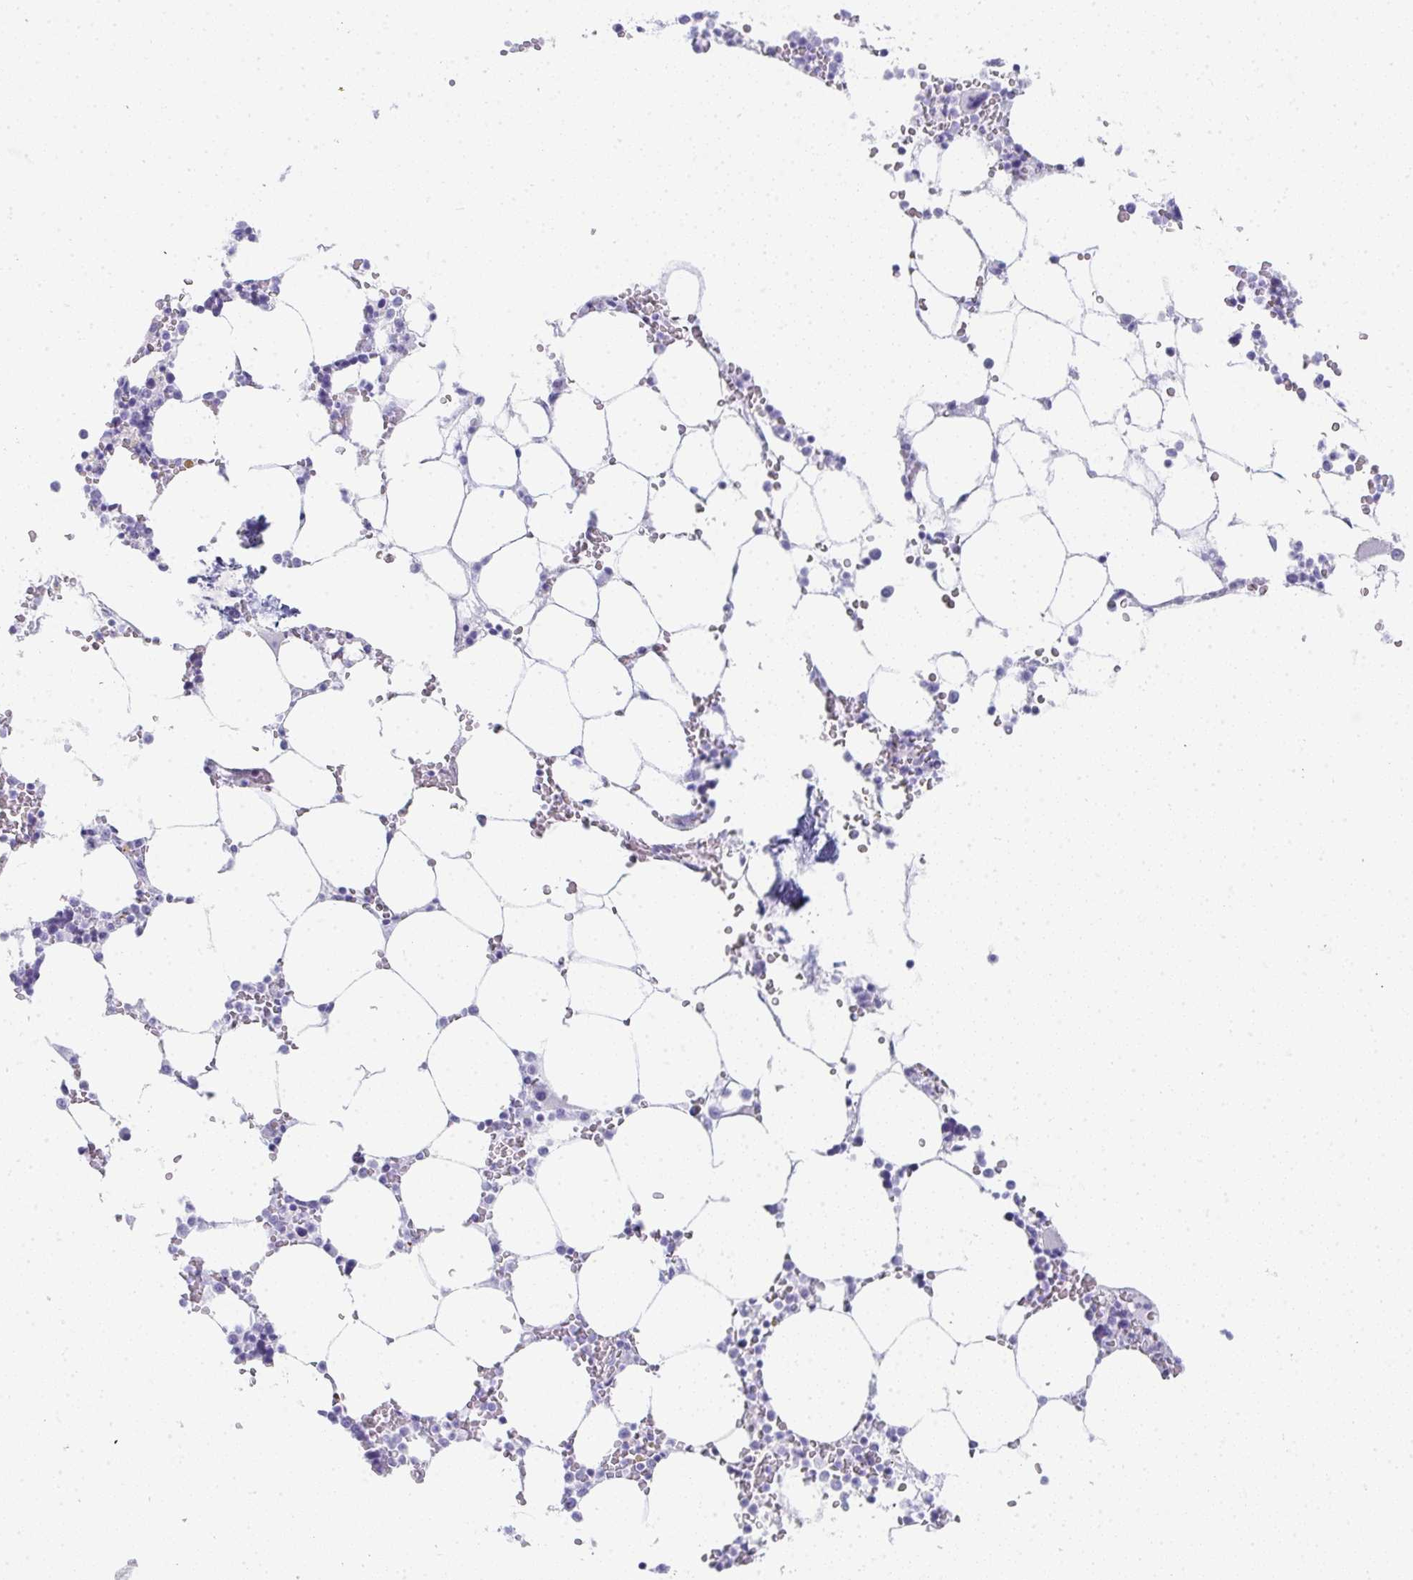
{"staining": {"intensity": "negative", "quantity": "none", "location": "none"}, "tissue": "bone marrow", "cell_type": "Hematopoietic cells", "image_type": "normal", "snomed": [{"axis": "morphology", "description": "Normal tissue, NOS"}, {"axis": "topography", "description": "Bone marrow"}], "caption": "IHC image of unremarkable bone marrow stained for a protein (brown), which exhibits no expression in hematopoietic cells.", "gene": "PRND", "patient": {"sex": "male", "age": 64}}